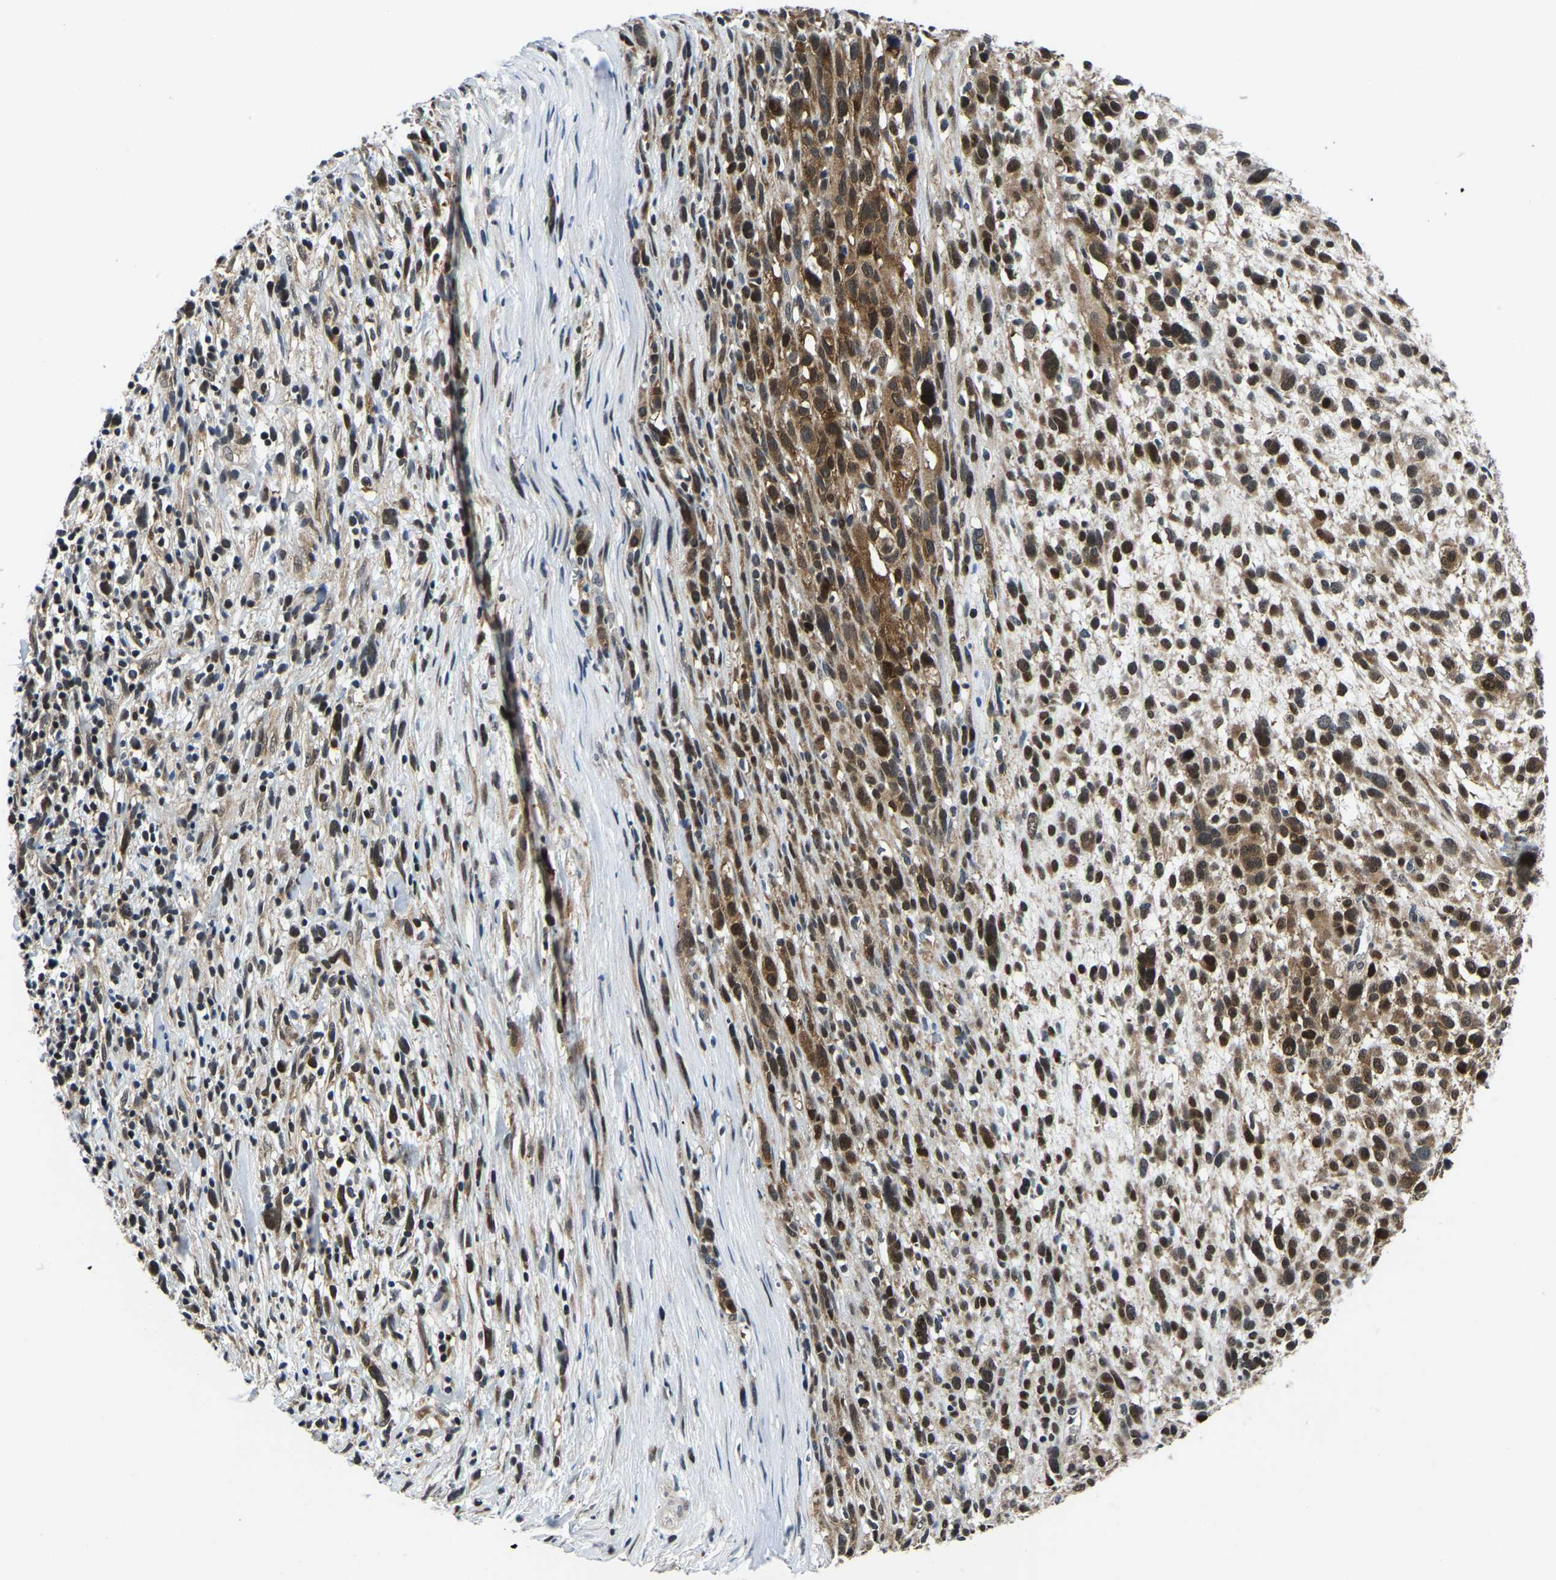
{"staining": {"intensity": "moderate", "quantity": ">75%", "location": "nuclear"}, "tissue": "melanoma", "cell_type": "Tumor cells", "image_type": "cancer", "snomed": [{"axis": "morphology", "description": "Malignant melanoma, NOS"}, {"axis": "topography", "description": "Skin"}], "caption": "An IHC histopathology image of neoplastic tissue is shown. Protein staining in brown highlights moderate nuclear positivity in melanoma within tumor cells.", "gene": "DFFA", "patient": {"sex": "female", "age": 55}}